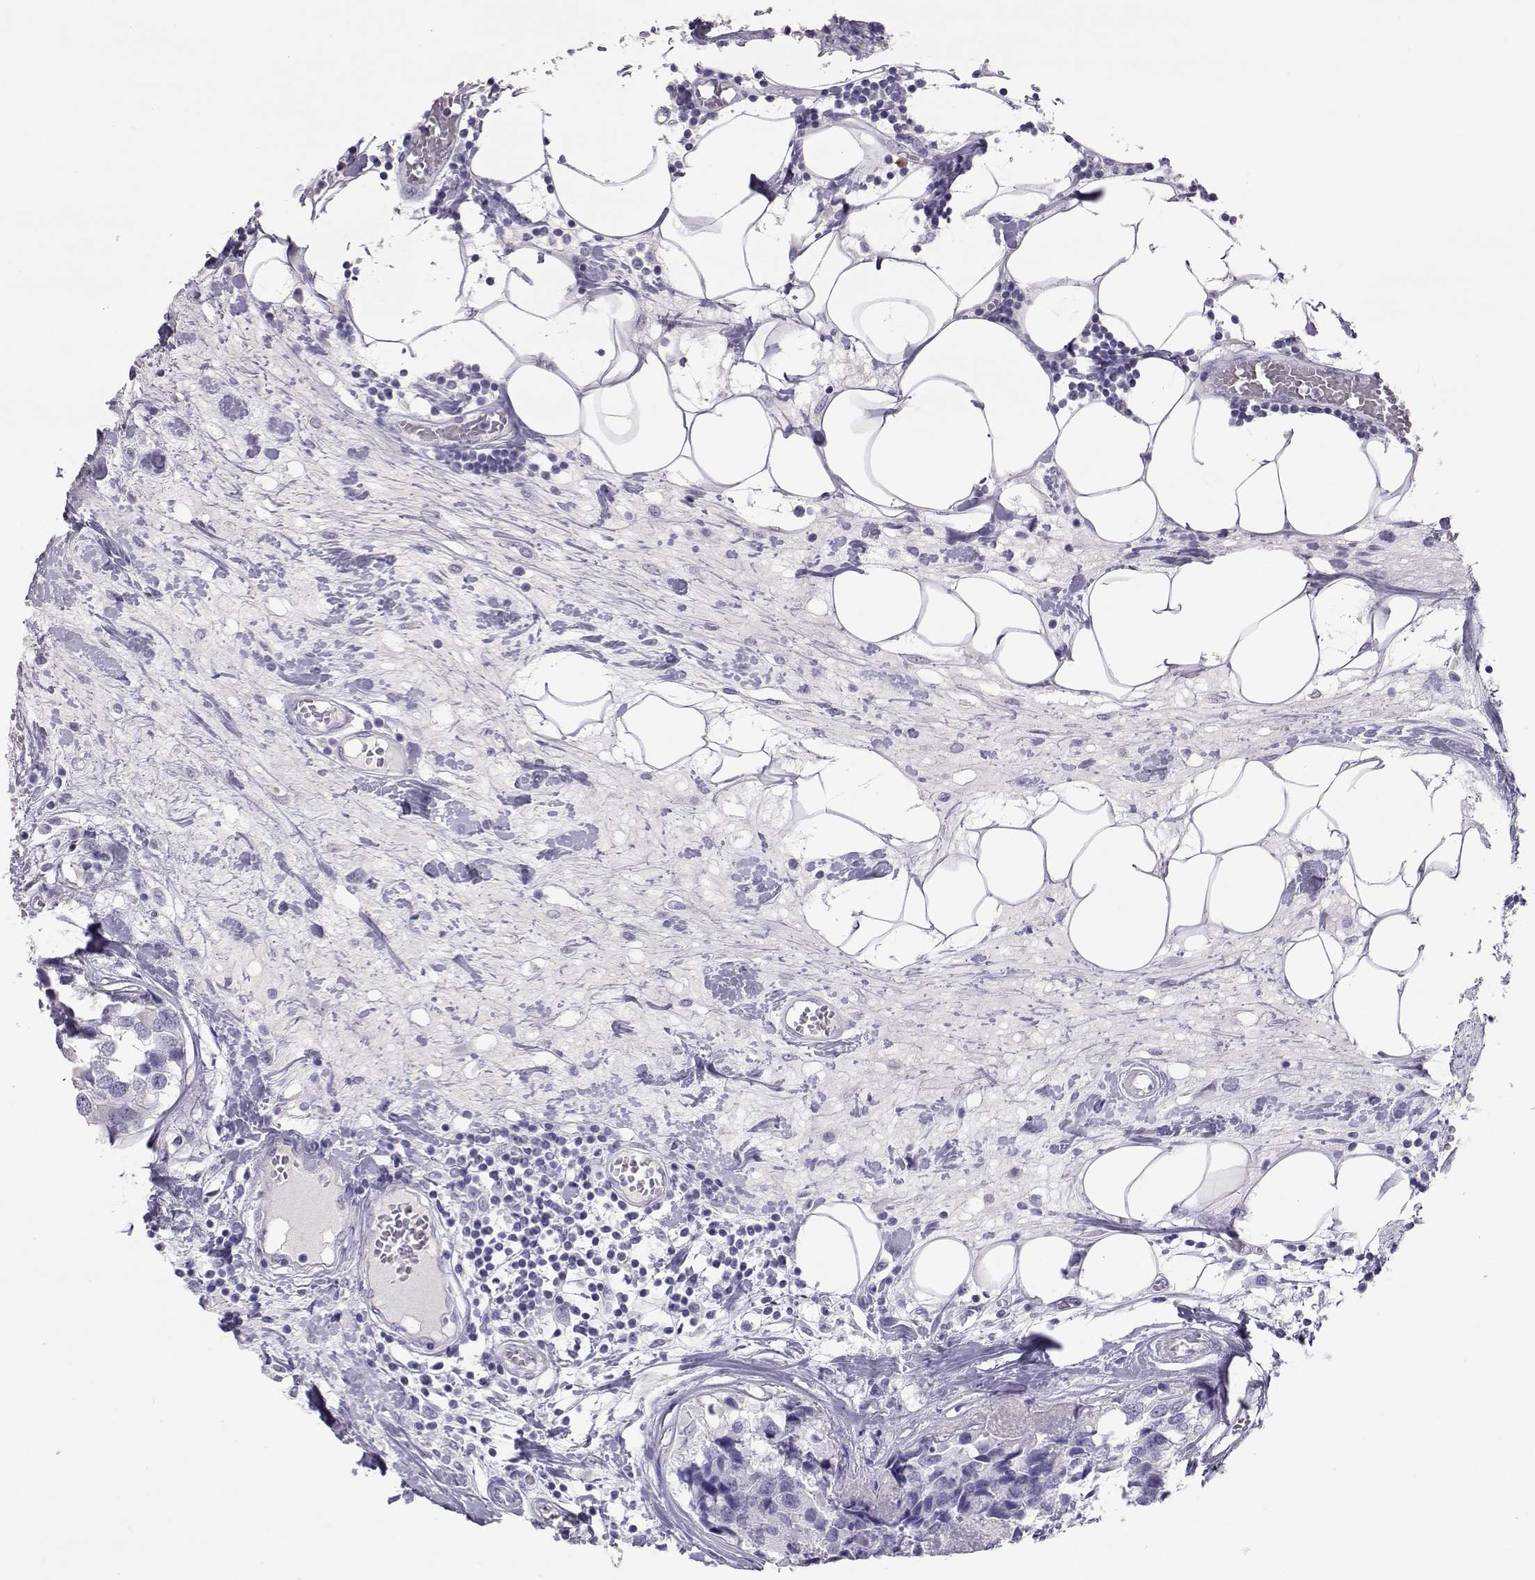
{"staining": {"intensity": "negative", "quantity": "none", "location": "none"}, "tissue": "breast cancer", "cell_type": "Tumor cells", "image_type": "cancer", "snomed": [{"axis": "morphology", "description": "Lobular carcinoma"}, {"axis": "topography", "description": "Breast"}], "caption": "The photomicrograph reveals no staining of tumor cells in breast cancer. The staining was performed using DAB (3,3'-diaminobenzidine) to visualize the protein expression in brown, while the nuclei were stained in blue with hematoxylin (Magnification: 20x).", "gene": "PMCH", "patient": {"sex": "female", "age": 59}}